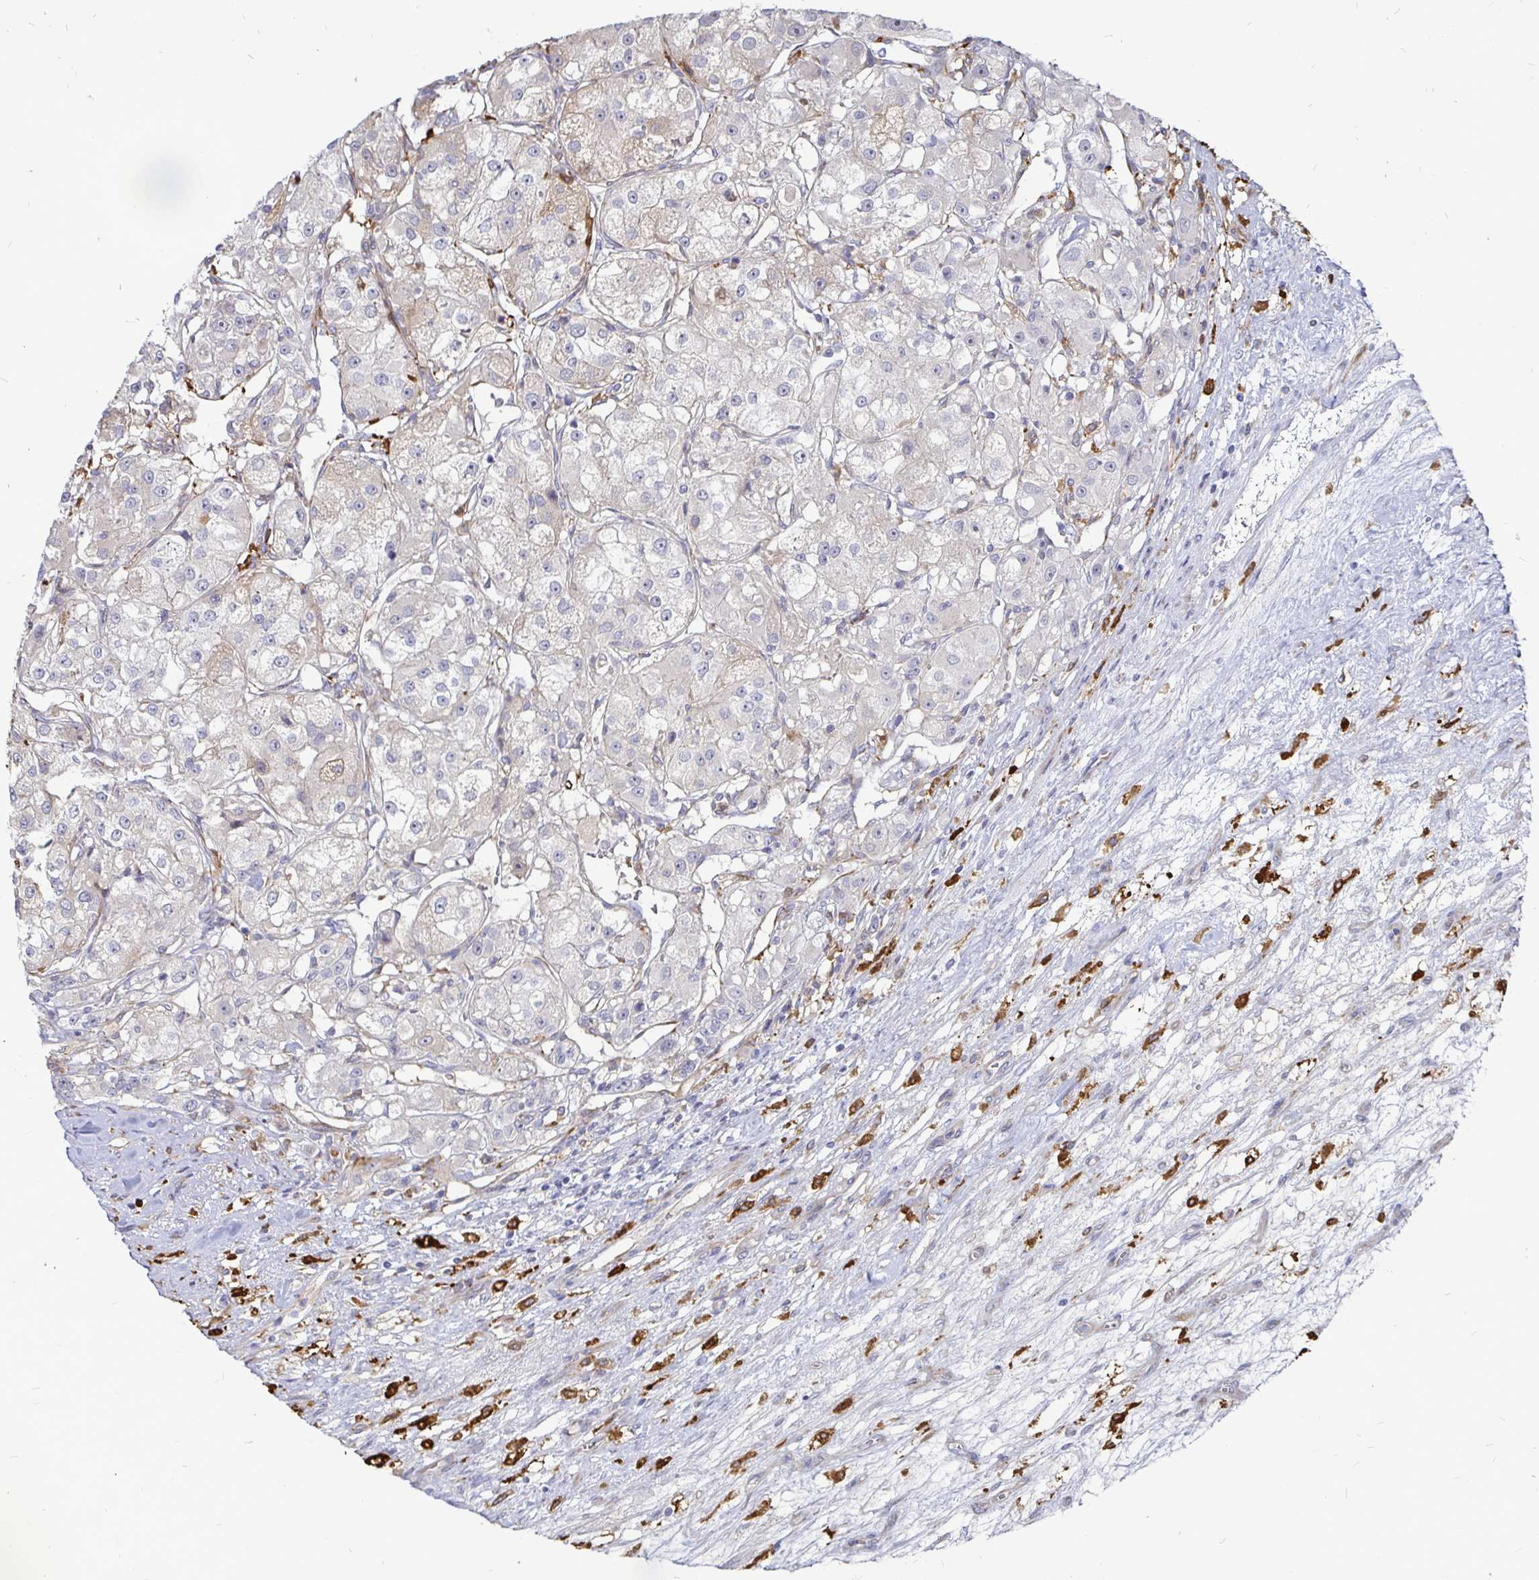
{"staining": {"intensity": "weak", "quantity": "<25%", "location": "cytoplasmic/membranous"}, "tissue": "renal cancer", "cell_type": "Tumor cells", "image_type": "cancer", "snomed": [{"axis": "morphology", "description": "Adenocarcinoma, NOS"}, {"axis": "topography", "description": "Kidney"}], "caption": "Tumor cells are negative for brown protein staining in renal cancer.", "gene": "CCDC85A", "patient": {"sex": "female", "age": 63}}